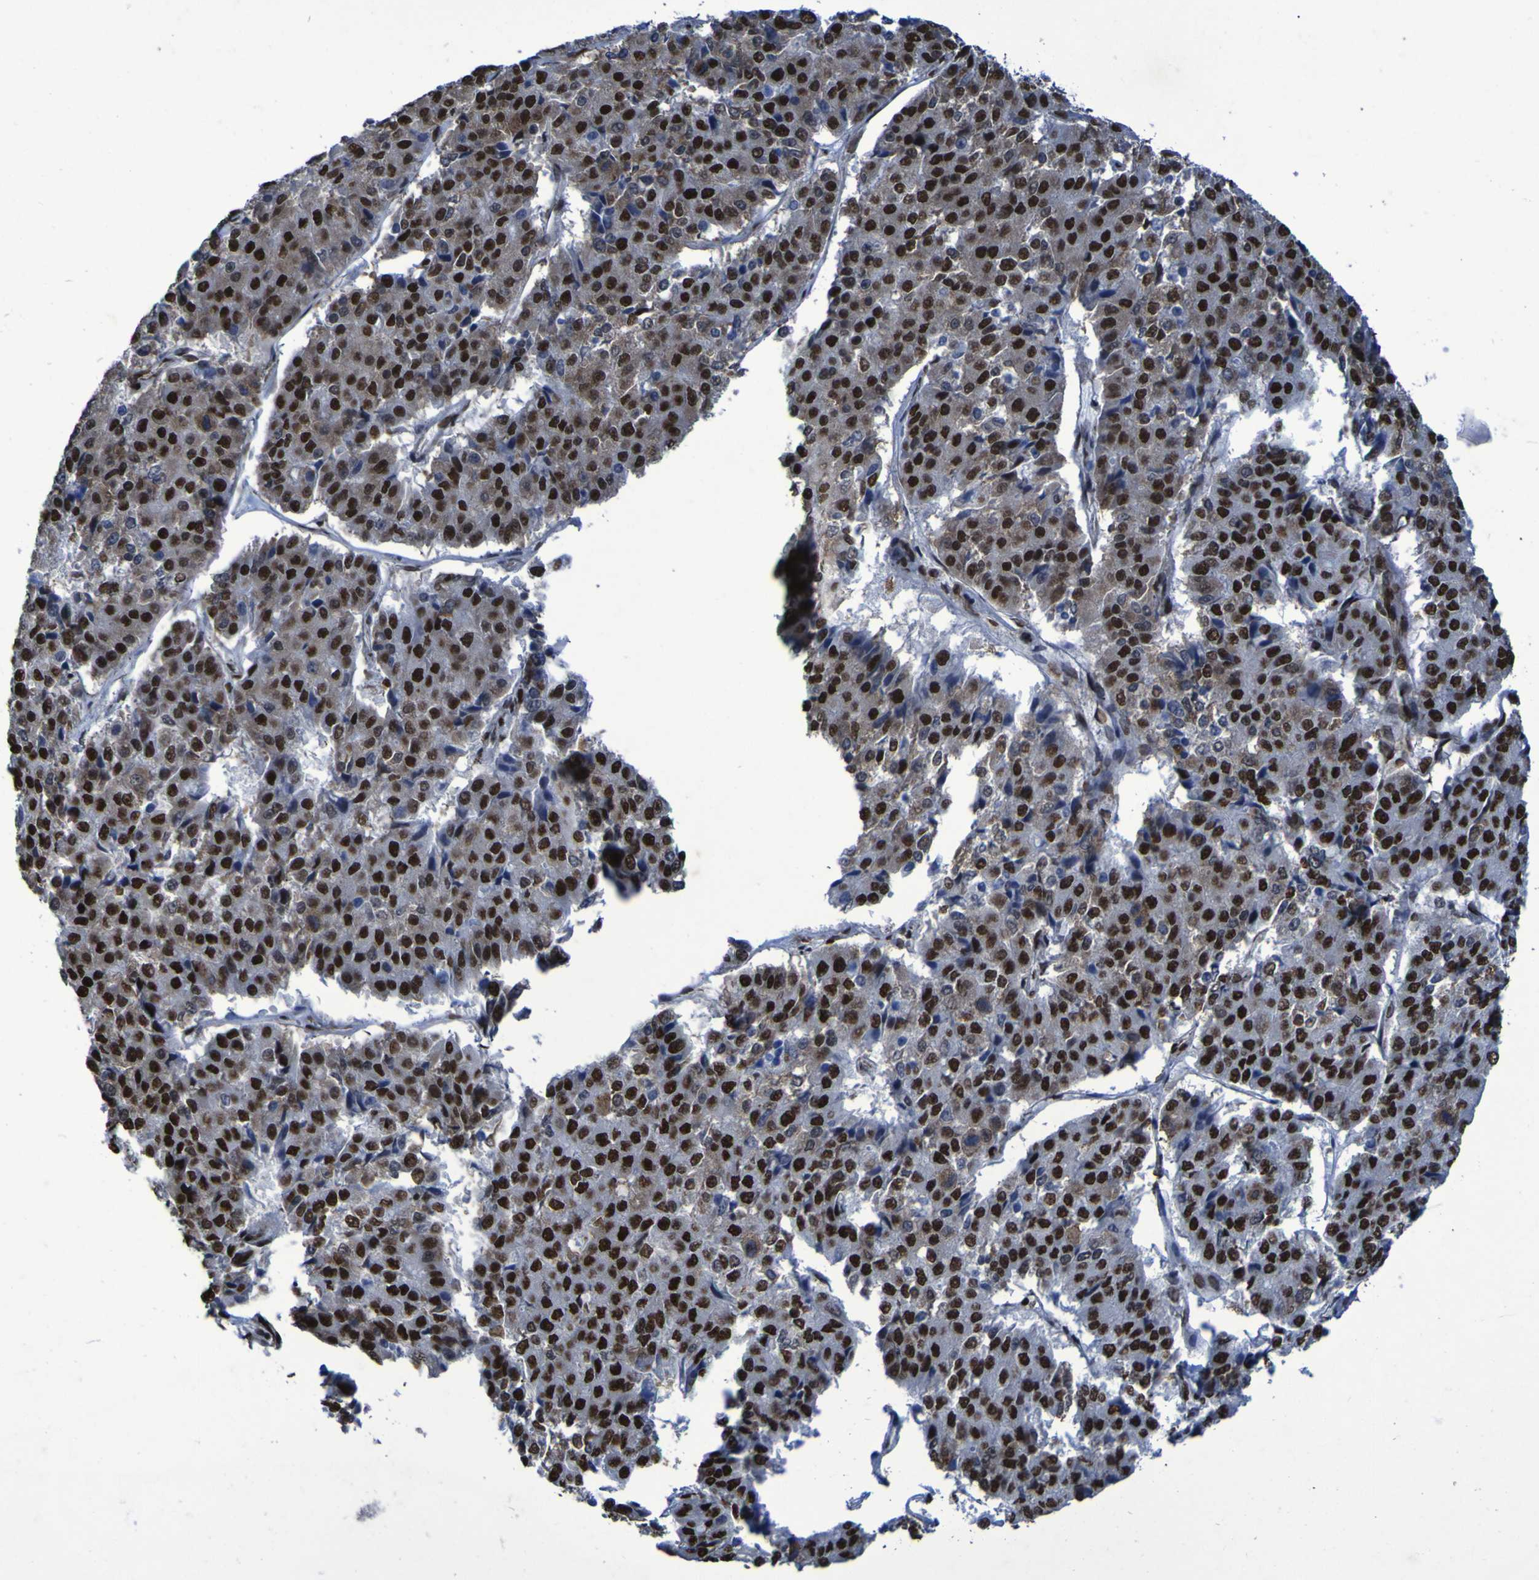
{"staining": {"intensity": "strong", "quantity": ">75%", "location": "nuclear"}, "tissue": "pancreatic cancer", "cell_type": "Tumor cells", "image_type": "cancer", "snomed": [{"axis": "morphology", "description": "Adenocarcinoma, NOS"}, {"axis": "topography", "description": "Pancreas"}], "caption": "IHC staining of pancreatic adenocarcinoma, which demonstrates high levels of strong nuclear expression in about >75% of tumor cells indicating strong nuclear protein expression. The staining was performed using DAB (3,3'-diaminobenzidine) (brown) for protein detection and nuclei were counterstained in hematoxylin (blue).", "gene": "HNRNPR", "patient": {"sex": "male", "age": 50}}